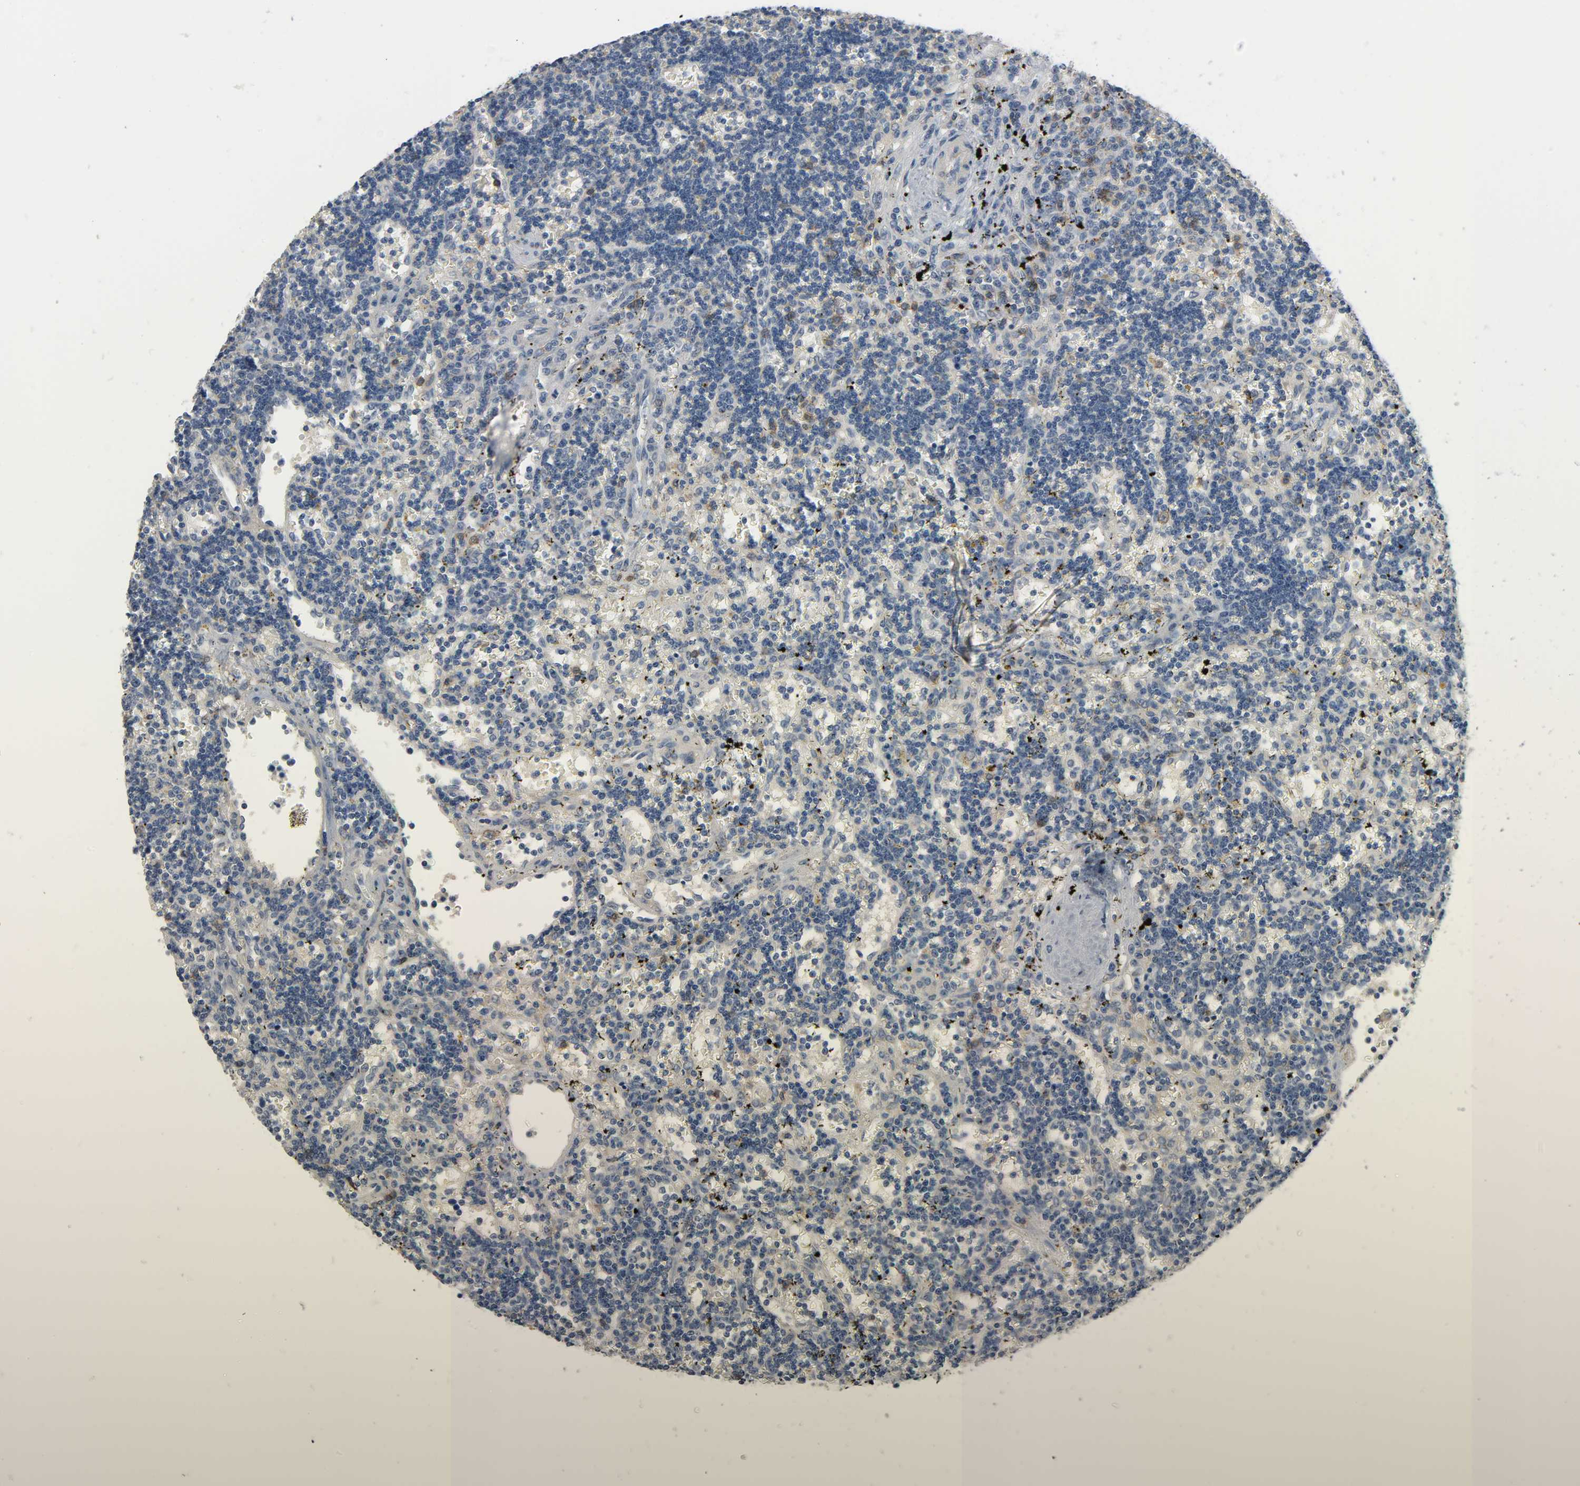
{"staining": {"intensity": "weak", "quantity": "<25%", "location": "cytoplasmic/membranous"}, "tissue": "lymphoma", "cell_type": "Tumor cells", "image_type": "cancer", "snomed": [{"axis": "morphology", "description": "Malignant lymphoma, non-Hodgkin's type, Low grade"}, {"axis": "topography", "description": "Spleen"}], "caption": "Immunohistochemistry (IHC) of lymphoma shows no expression in tumor cells. The staining was performed using DAB to visualize the protein expression in brown, while the nuclei were stained in blue with hematoxylin (Magnification: 20x).", "gene": "CD4", "patient": {"sex": "male", "age": 60}}